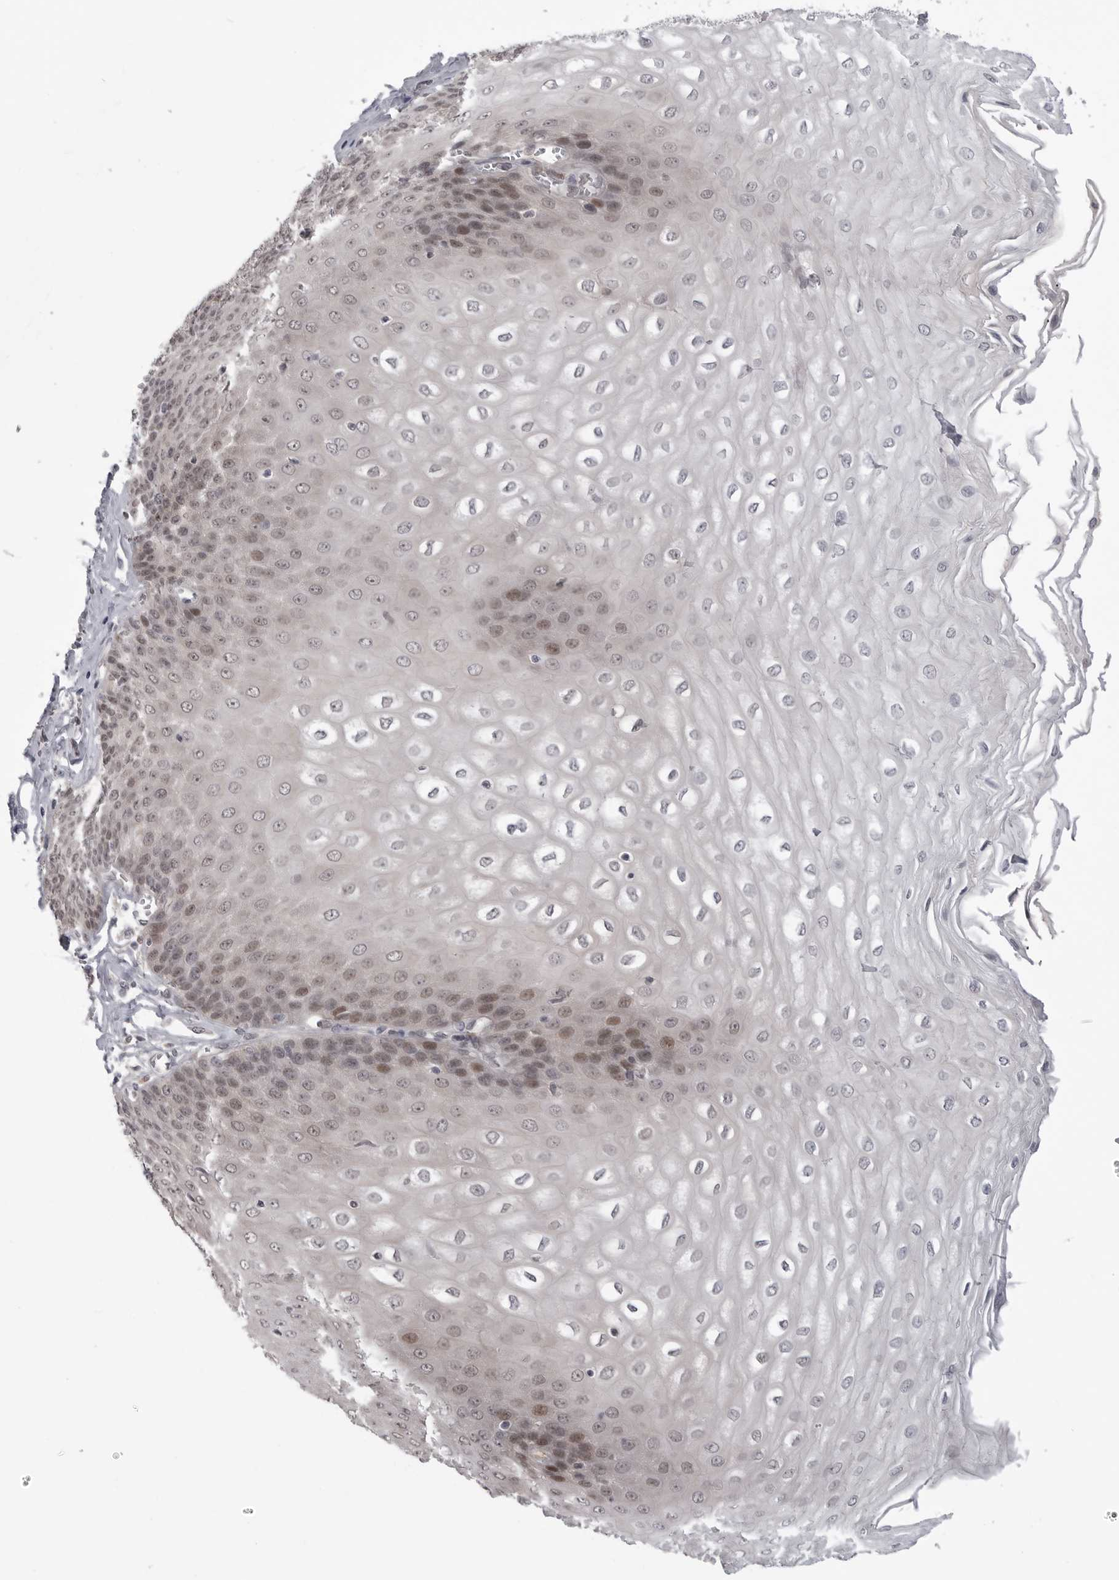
{"staining": {"intensity": "weak", "quantity": "<25%", "location": "nuclear"}, "tissue": "esophagus", "cell_type": "Squamous epithelial cells", "image_type": "normal", "snomed": [{"axis": "morphology", "description": "Normal tissue, NOS"}, {"axis": "topography", "description": "Esophagus"}], "caption": "Protein analysis of unremarkable esophagus shows no significant positivity in squamous epithelial cells.", "gene": "PNPO", "patient": {"sex": "male", "age": 60}}